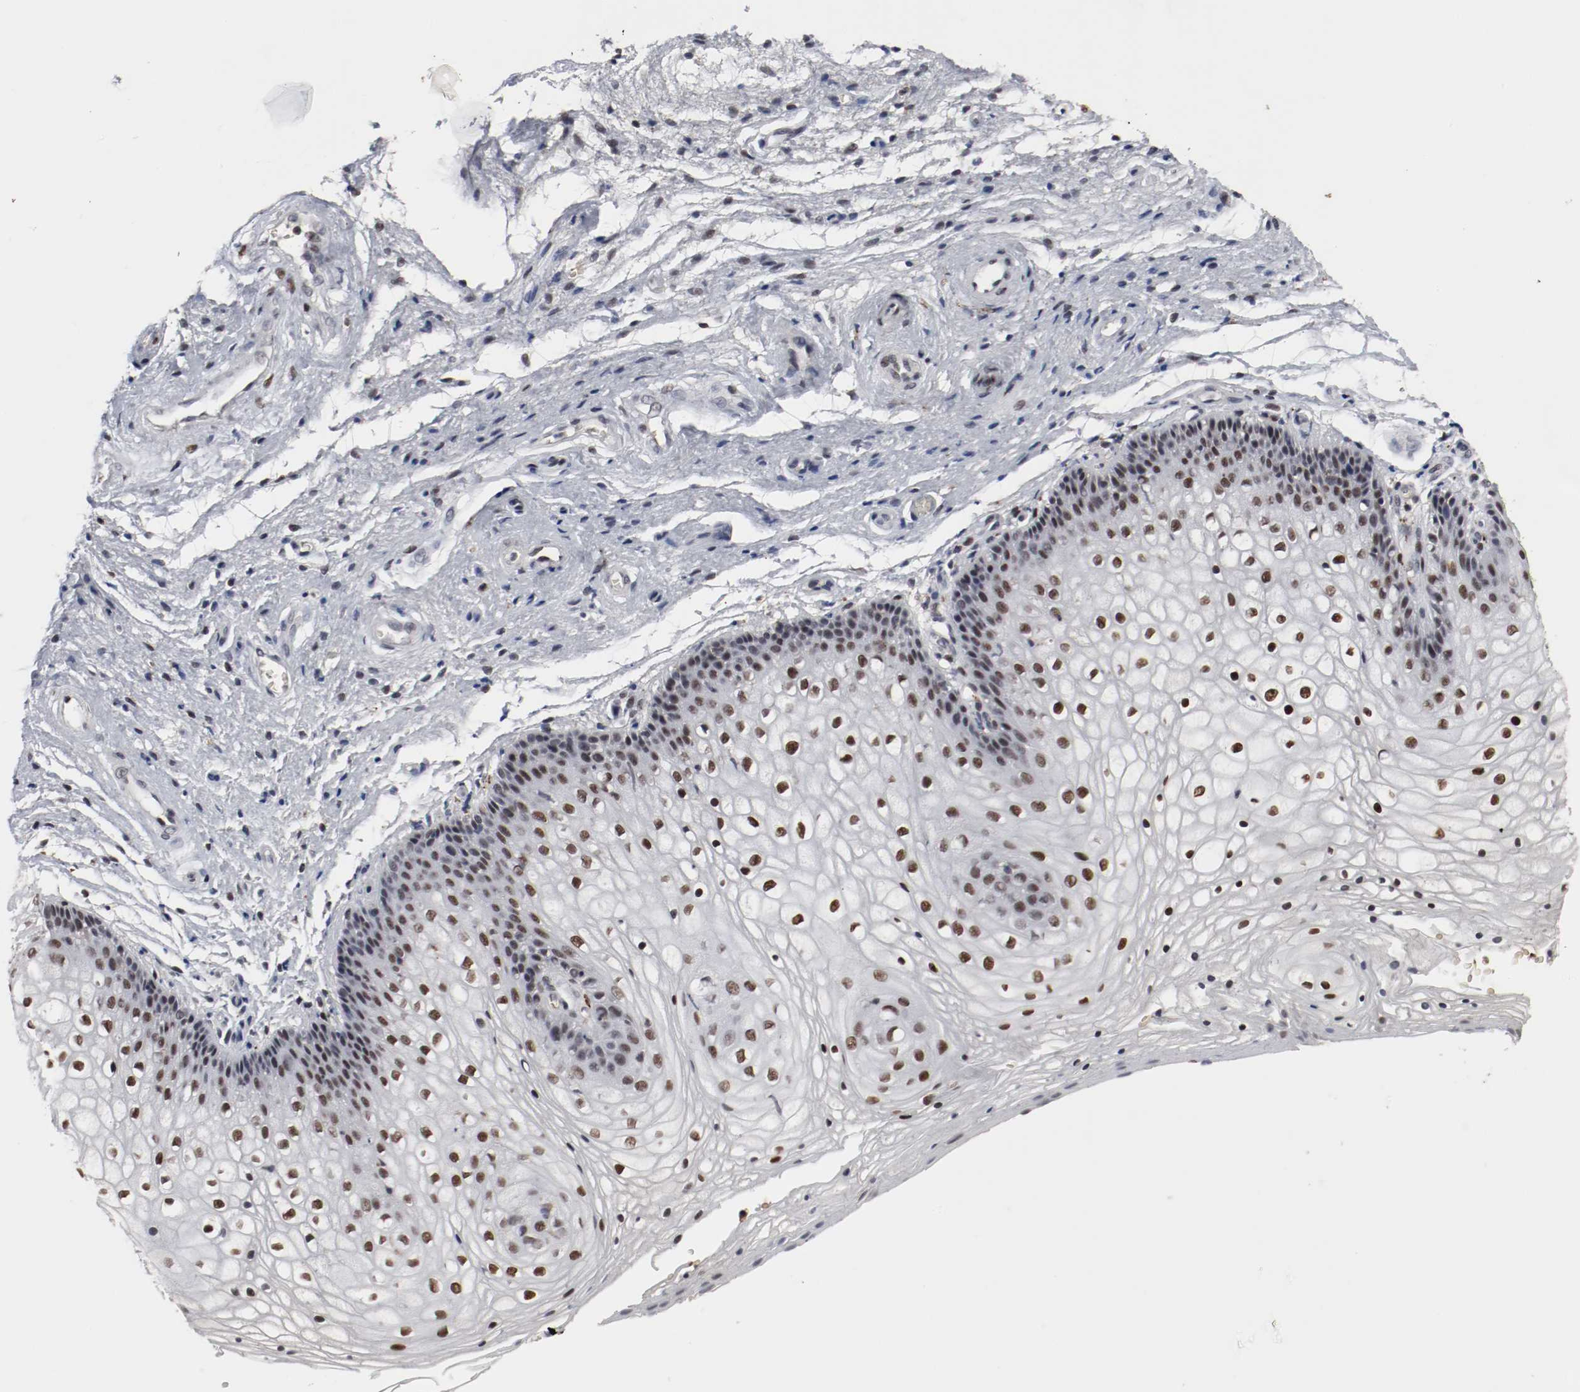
{"staining": {"intensity": "strong", "quantity": ">75%", "location": "nuclear"}, "tissue": "vagina", "cell_type": "Squamous epithelial cells", "image_type": "normal", "snomed": [{"axis": "morphology", "description": "Normal tissue, NOS"}, {"axis": "topography", "description": "Vagina"}], "caption": "Strong nuclear staining for a protein is appreciated in approximately >75% of squamous epithelial cells of normal vagina using IHC.", "gene": "JUND", "patient": {"sex": "female", "age": 34}}